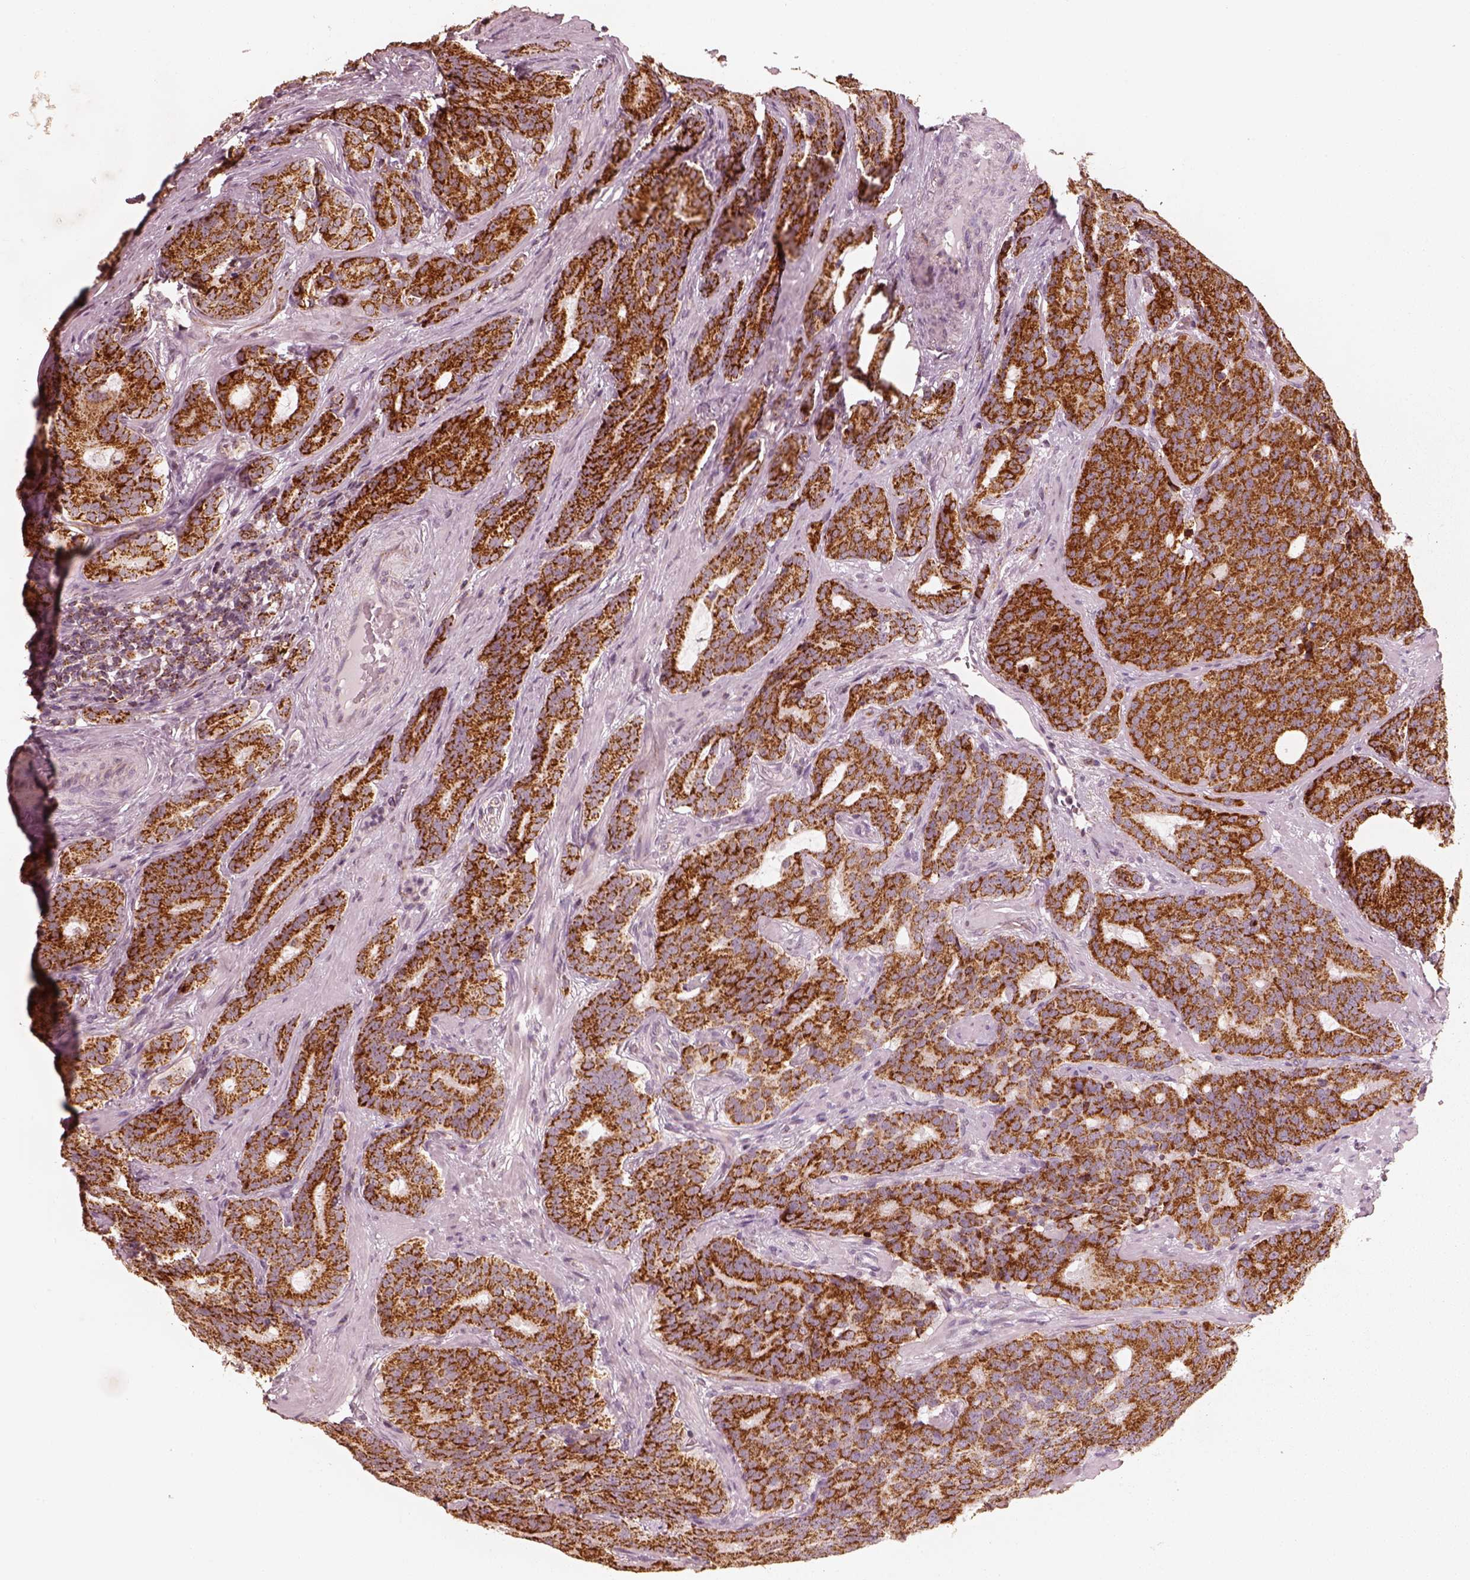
{"staining": {"intensity": "strong", "quantity": ">75%", "location": "cytoplasmic/membranous"}, "tissue": "prostate cancer", "cell_type": "Tumor cells", "image_type": "cancer", "snomed": [{"axis": "morphology", "description": "Adenocarcinoma, NOS"}, {"axis": "topography", "description": "Prostate"}], "caption": "Protein expression analysis of prostate adenocarcinoma reveals strong cytoplasmic/membranous expression in approximately >75% of tumor cells. The staining was performed using DAB, with brown indicating positive protein expression. Nuclei are stained blue with hematoxylin.", "gene": "ENTPD6", "patient": {"sex": "male", "age": 71}}